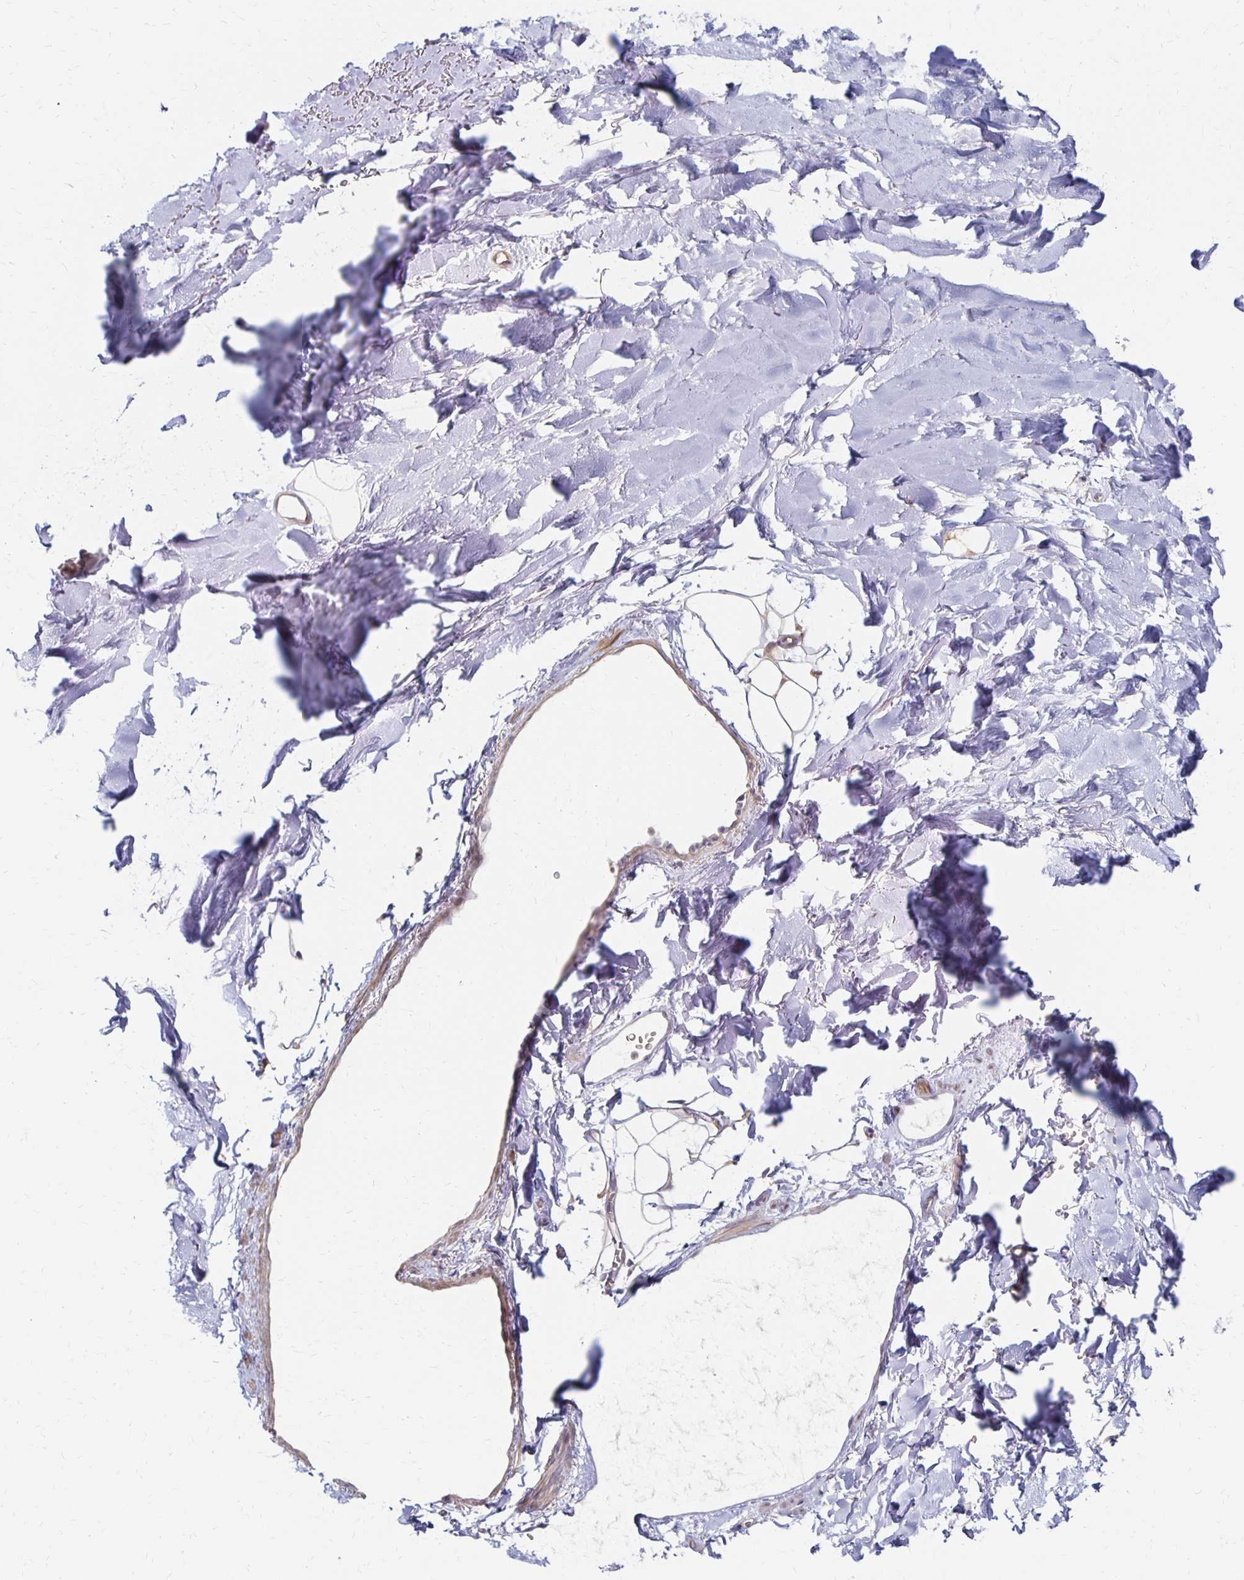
{"staining": {"intensity": "negative", "quantity": "none", "location": "none"}, "tissue": "adipose tissue", "cell_type": "Adipocytes", "image_type": "normal", "snomed": [{"axis": "morphology", "description": "Normal tissue, NOS"}, {"axis": "topography", "description": "Cartilage tissue"}, {"axis": "topography", "description": "Bronchus"}], "caption": "Immunohistochemistry (IHC) image of benign adipose tissue: adipose tissue stained with DAB (3,3'-diaminobenzidine) reveals no significant protein staining in adipocytes. (Immunohistochemistry, brightfield microscopy, high magnification).", "gene": "PRKCB", "patient": {"sex": "female", "age": 79}}